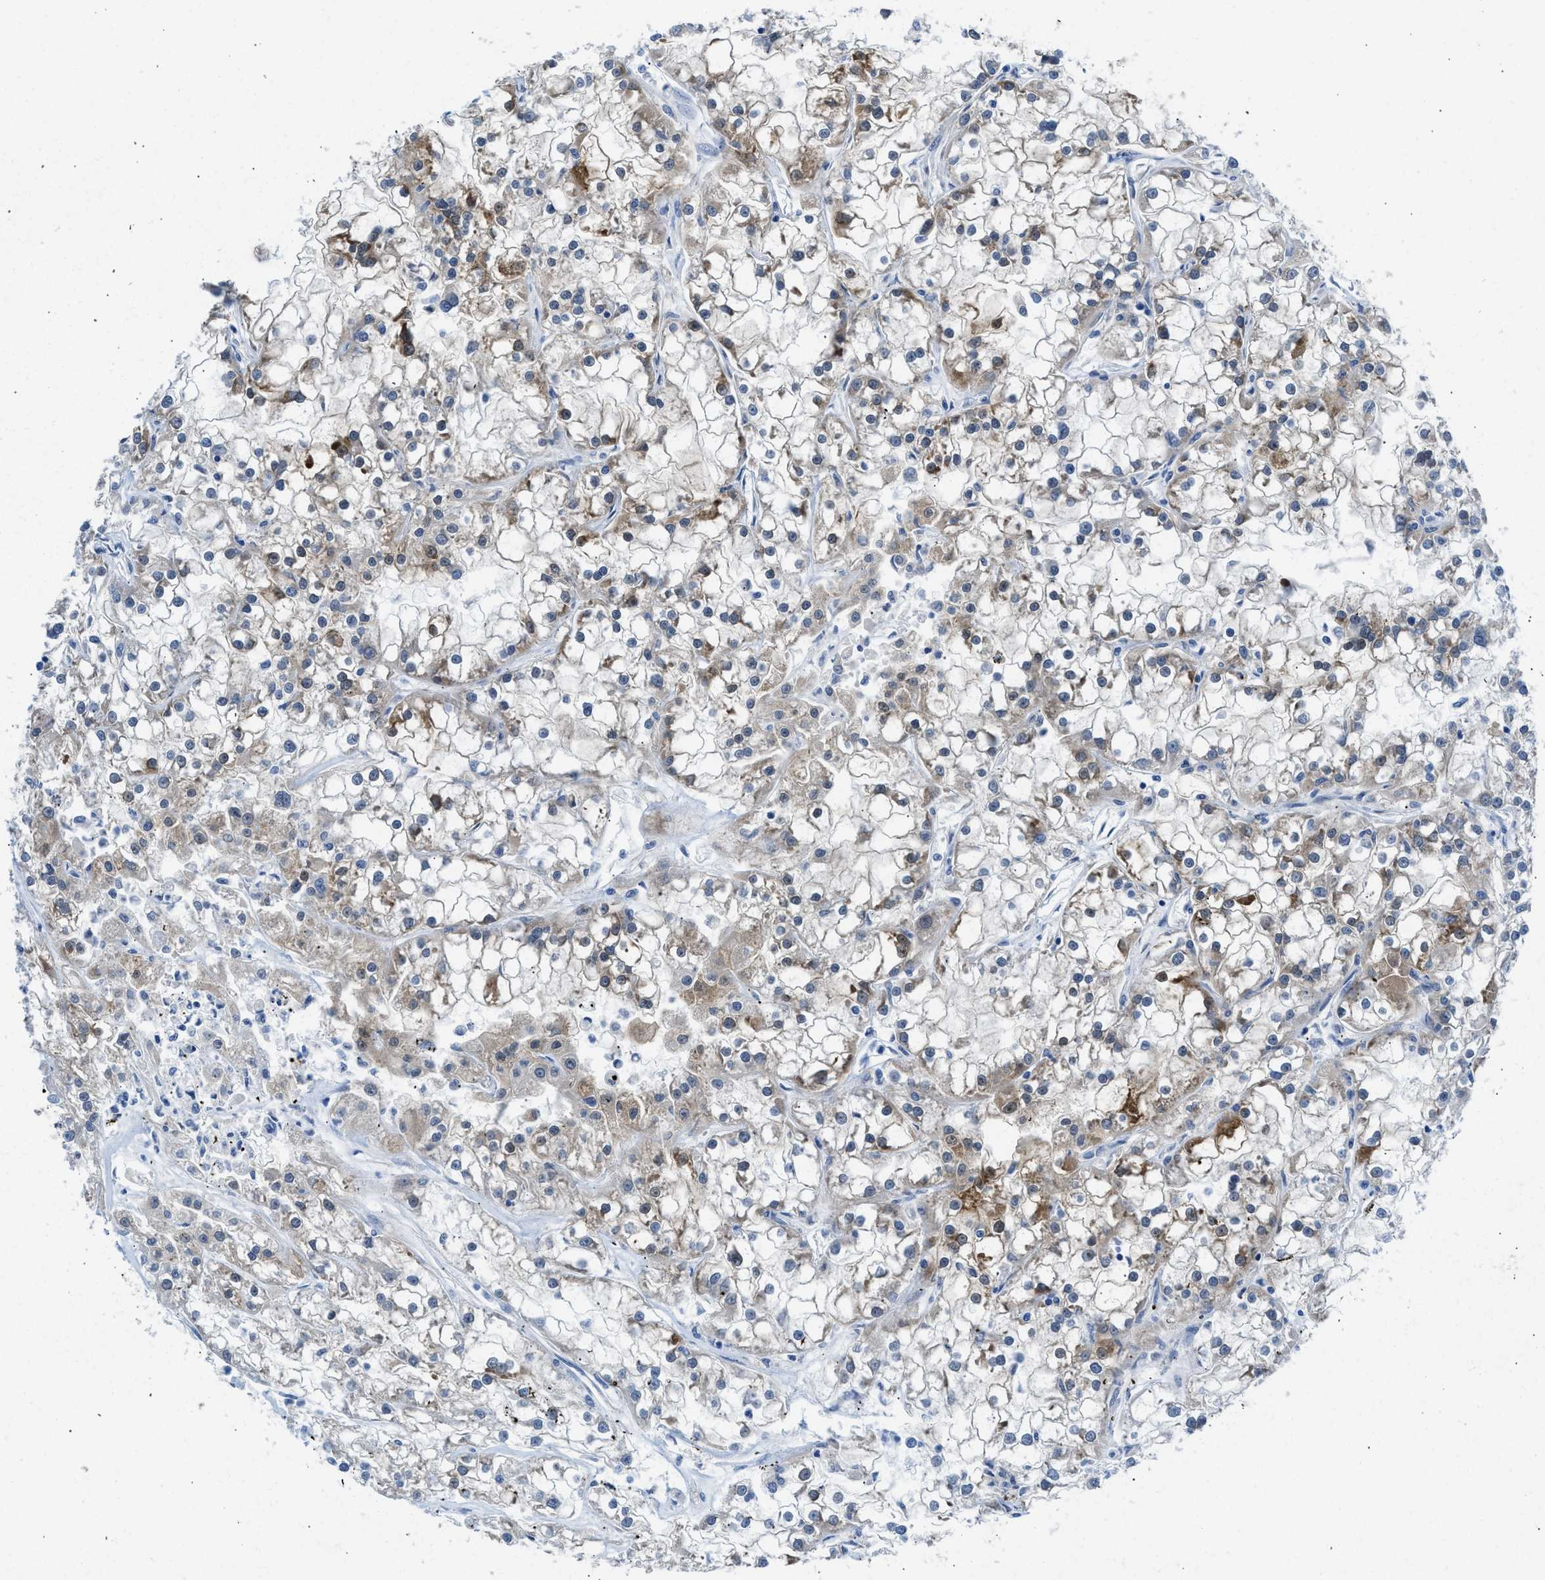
{"staining": {"intensity": "moderate", "quantity": "<25%", "location": "cytoplasmic/membranous"}, "tissue": "renal cancer", "cell_type": "Tumor cells", "image_type": "cancer", "snomed": [{"axis": "morphology", "description": "Adenocarcinoma, NOS"}, {"axis": "topography", "description": "Kidney"}], "caption": "Immunohistochemical staining of human renal cancer (adenocarcinoma) reveals low levels of moderate cytoplasmic/membranous positivity in approximately <25% of tumor cells.", "gene": "CBR1", "patient": {"sex": "female", "age": 52}}